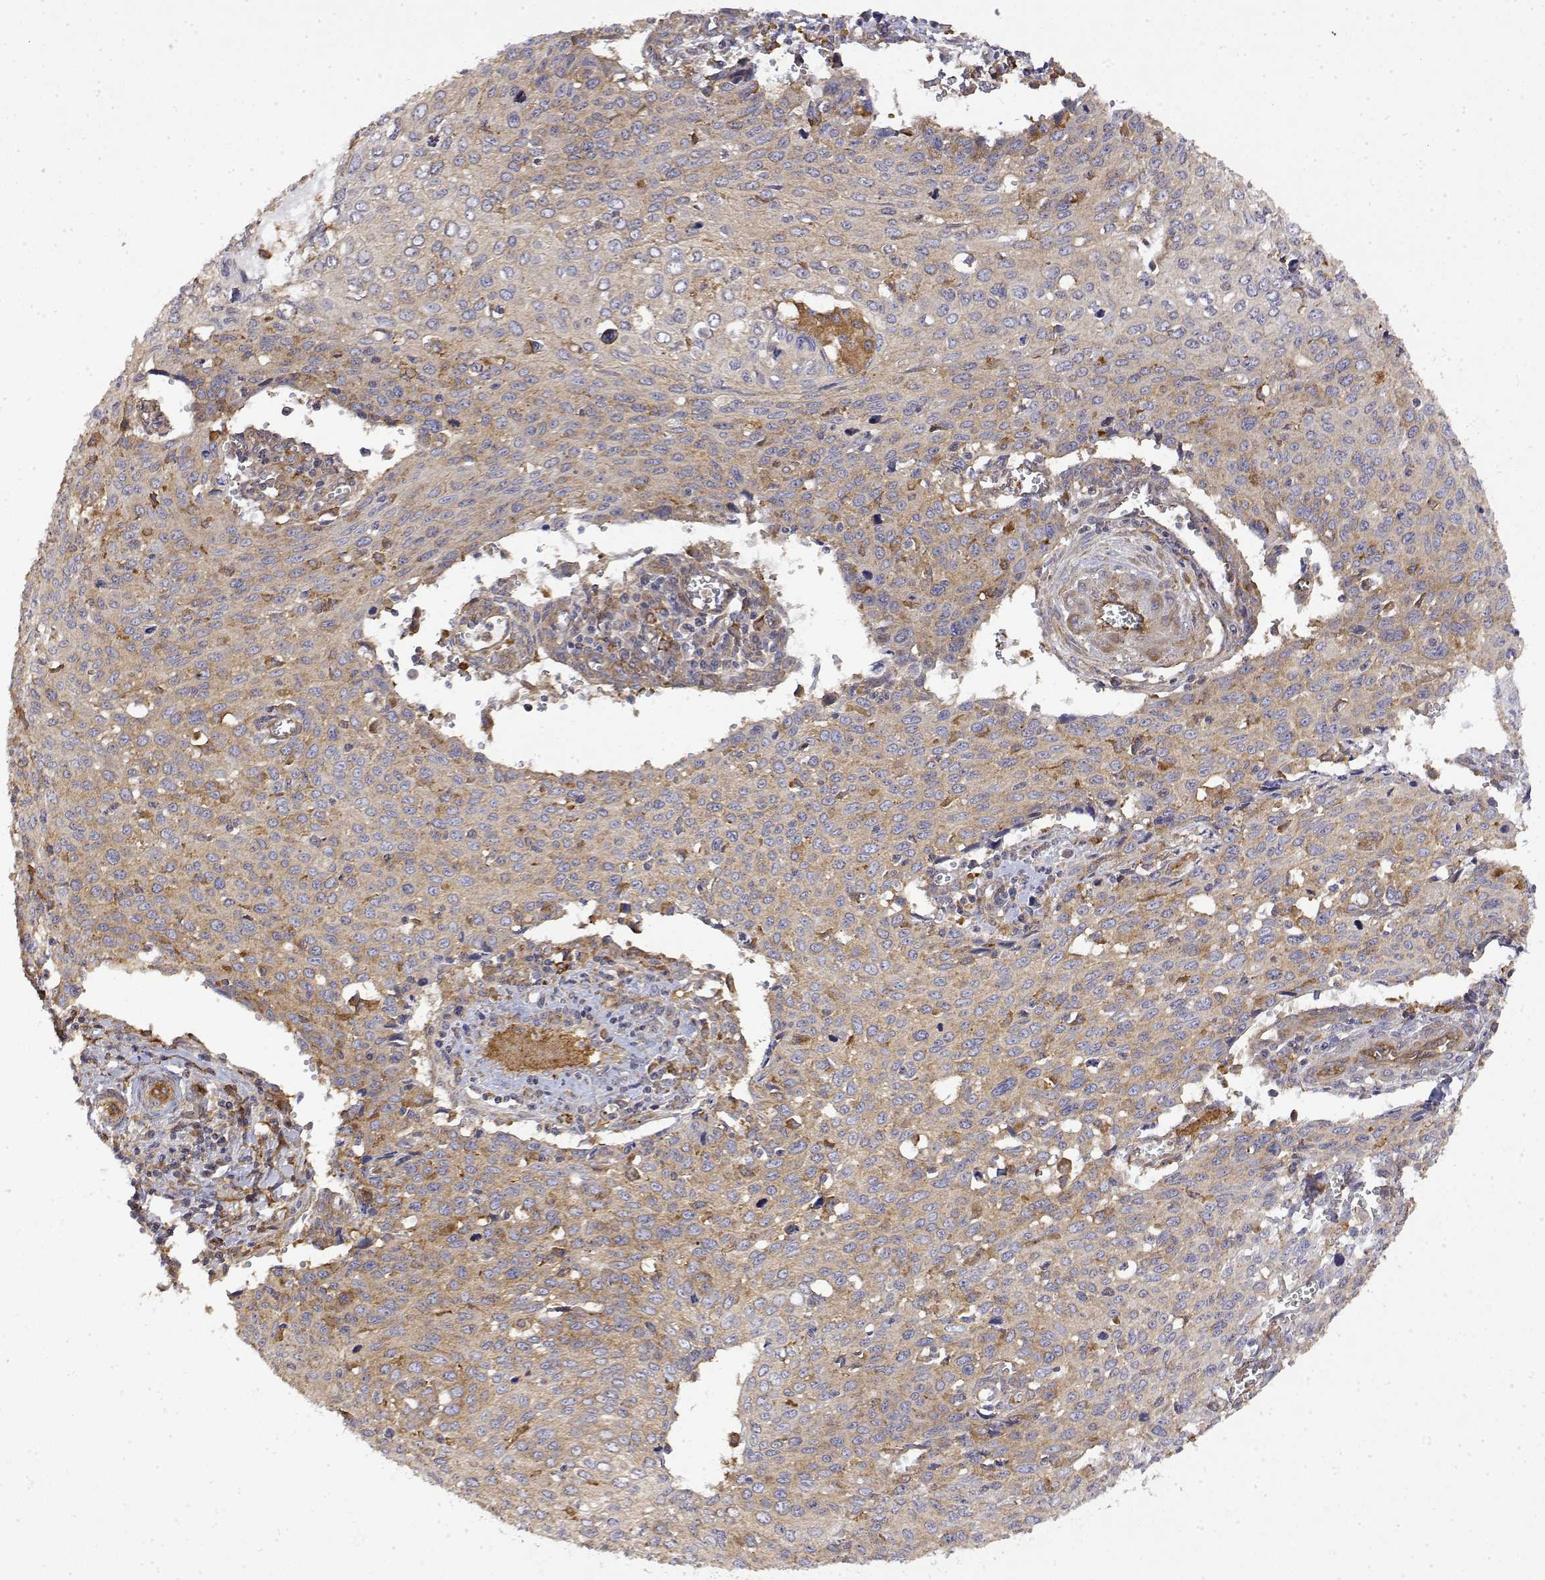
{"staining": {"intensity": "weak", "quantity": "25%-75%", "location": "cytoplasmic/membranous"}, "tissue": "cervical cancer", "cell_type": "Tumor cells", "image_type": "cancer", "snomed": [{"axis": "morphology", "description": "Squamous cell carcinoma, NOS"}, {"axis": "topography", "description": "Cervix"}], "caption": "Weak cytoplasmic/membranous expression for a protein is identified in approximately 25%-75% of tumor cells of cervical squamous cell carcinoma using immunohistochemistry.", "gene": "PACSIN2", "patient": {"sex": "female", "age": 38}}